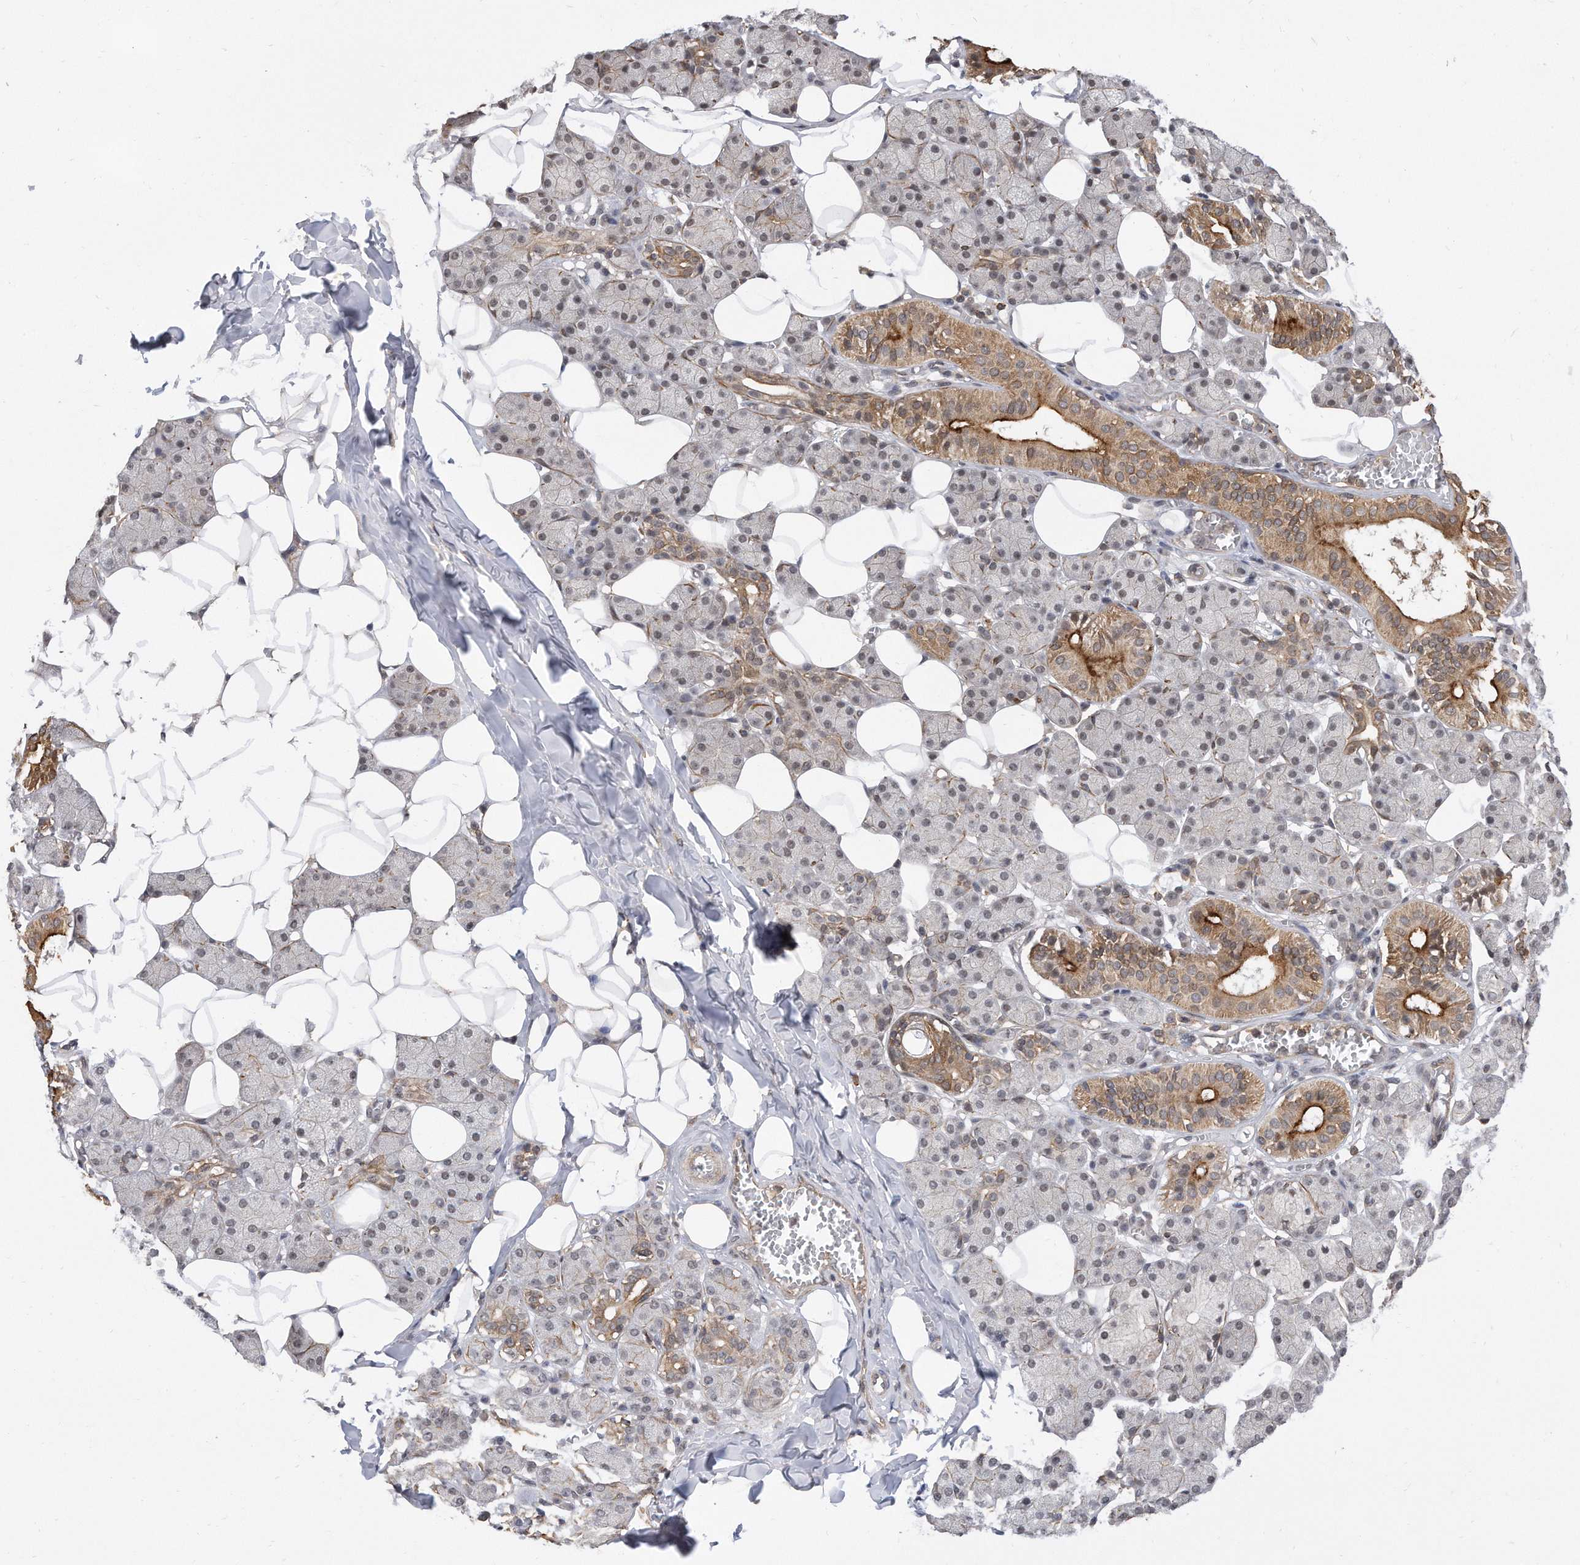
{"staining": {"intensity": "moderate", "quantity": "25%-75%", "location": "cytoplasmic/membranous"}, "tissue": "salivary gland", "cell_type": "Glandular cells", "image_type": "normal", "snomed": [{"axis": "morphology", "description": "Normal tissue, NOS"}, {"axis": "topography", "description": "Salivary gland"}], "caption": "Glandular cells exhibit medium levels of moderate cytoplasmic/membranous expression in about 25%-75% of cells in unremarkable salivary gland. (brown staining indicates protein expression, while blue staining denotes nuclei).", "gene": "TCP1", "patient": {"sex": "female", "age": 33}}